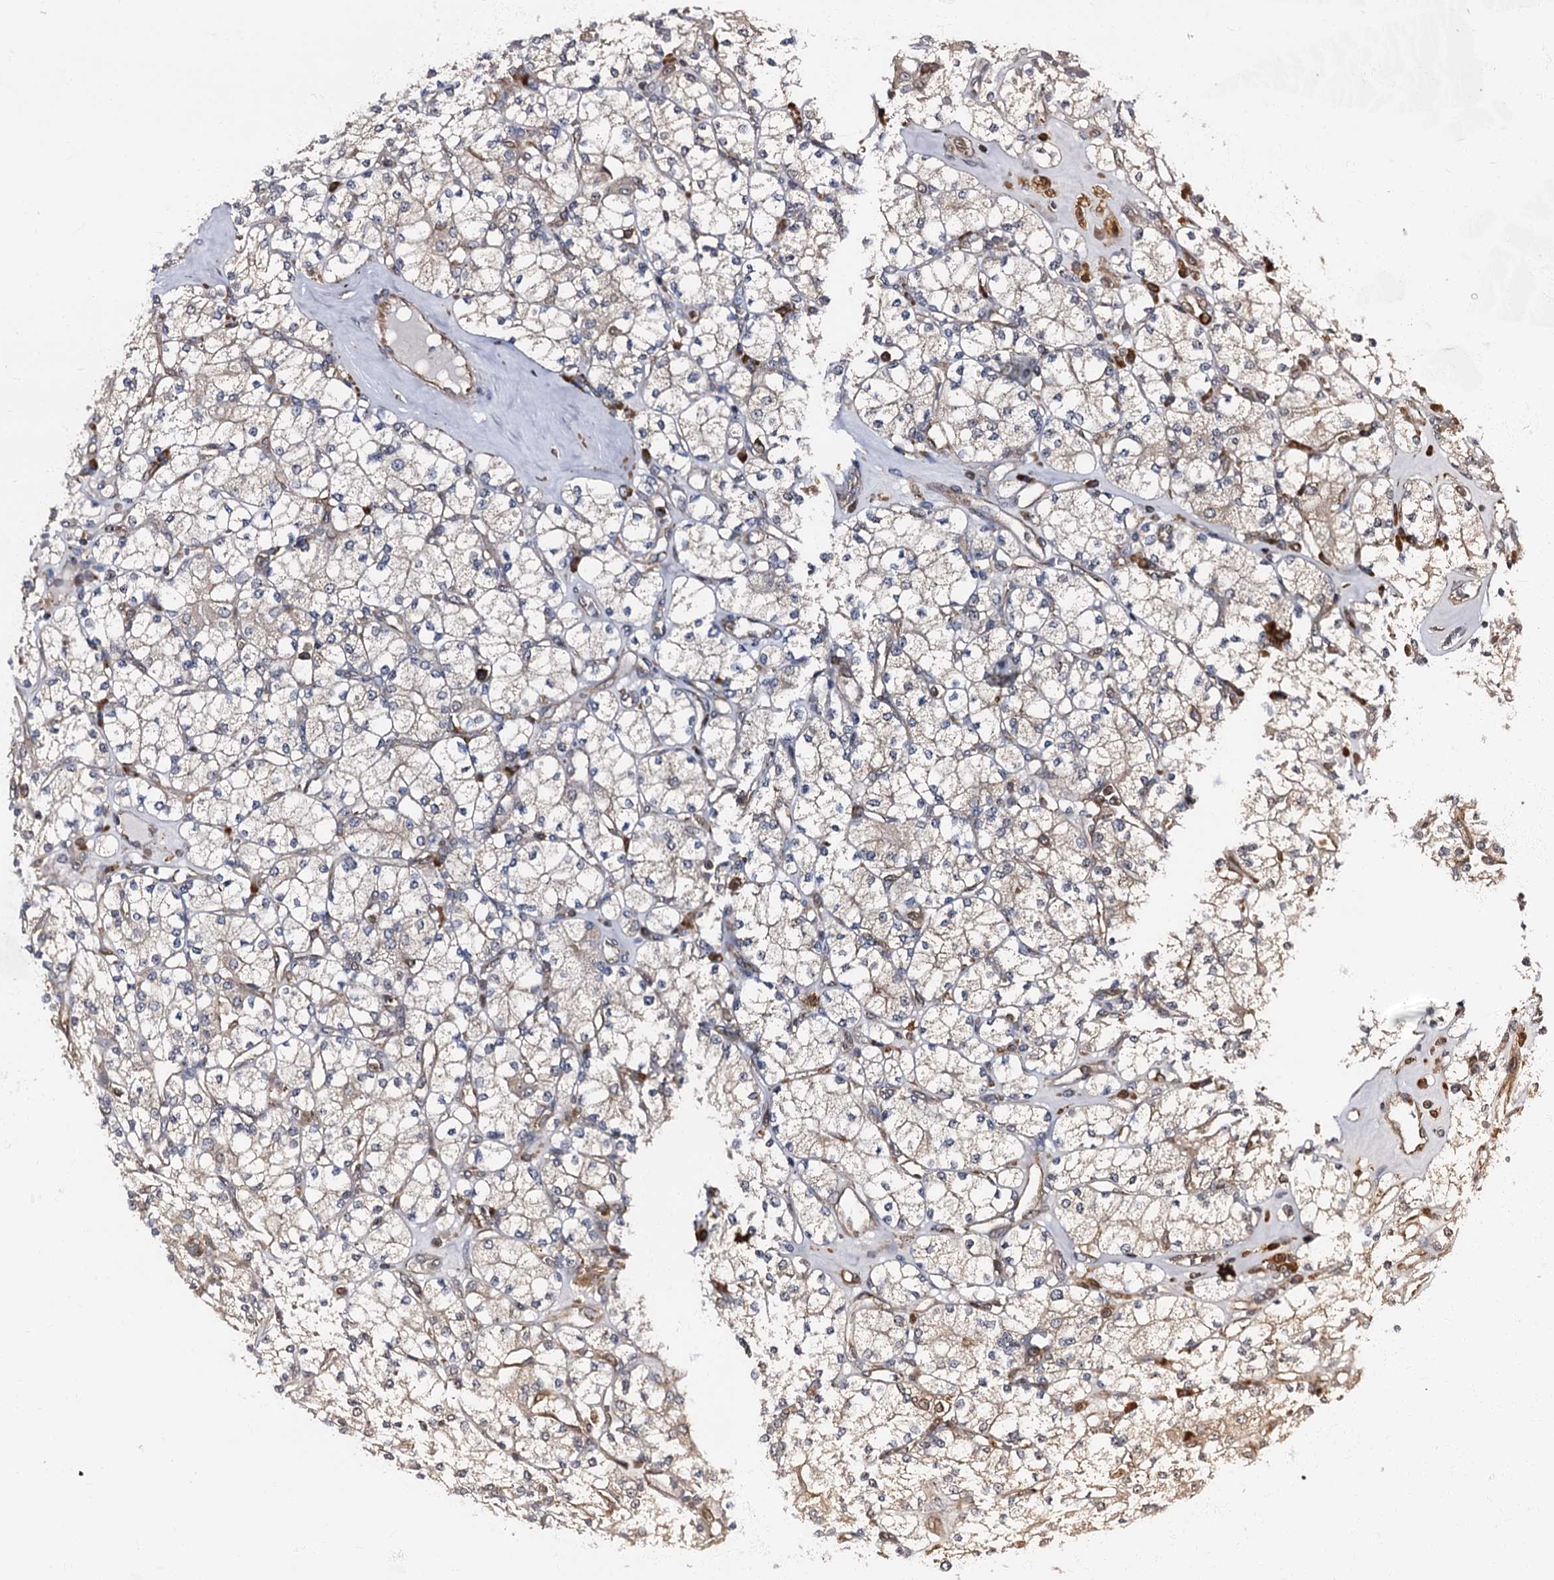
{"staining": {"intensity": "moderate", "quantity": "<25%", "location": "cytoplasmic/membranous"}, "tissue": "renal cancer", "cell_type": "Tumor cells", "image_type": "cancer", "snomed": [{"axis": "morphology", "description": "Adenocarcinoma, NOS"}, {"axis": "topography", "description": "Kidney"}], "caption": "Renal cancer (adenocarcinoma) stained for a protein (brown) demonstrates moderate cytoplasmic/membranous positive expression in about <25% of tumor cells.", "gene": "ATP2C1", "patient": {"sex": "male", "age": 77}}